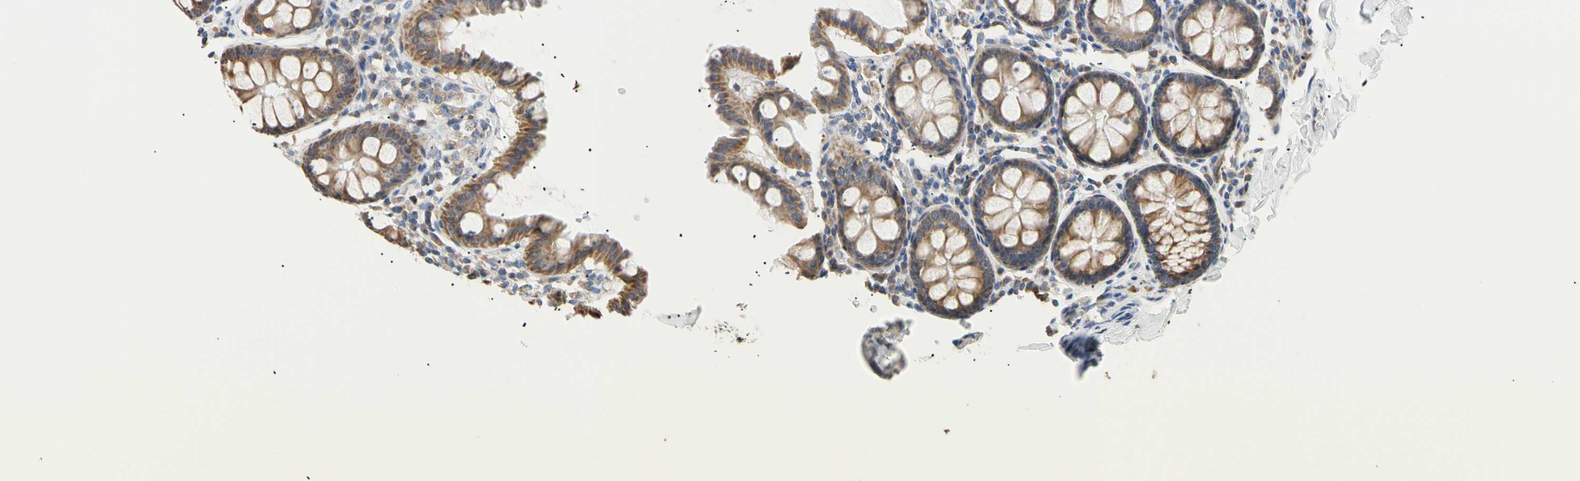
{"staining": {"intensity": "negative", "quantity": "none", "location": "none"}, "tissue": "colon", "cell_type": "Endothelial cells", "image_type": "normal", "snomed": [{"axis": "morphology", "description": "Normal tissue, NOS"}, {"axis": "topography", "description": "Colon"}], "caption": "Colon was stained to show a protein in brown. There is no significant staining in endothelial cells. (DAB immunohistochemistry (IHC), high magnification).", "gene": "PLGRKT", "patient": {"sex": "female", "age": 61}}